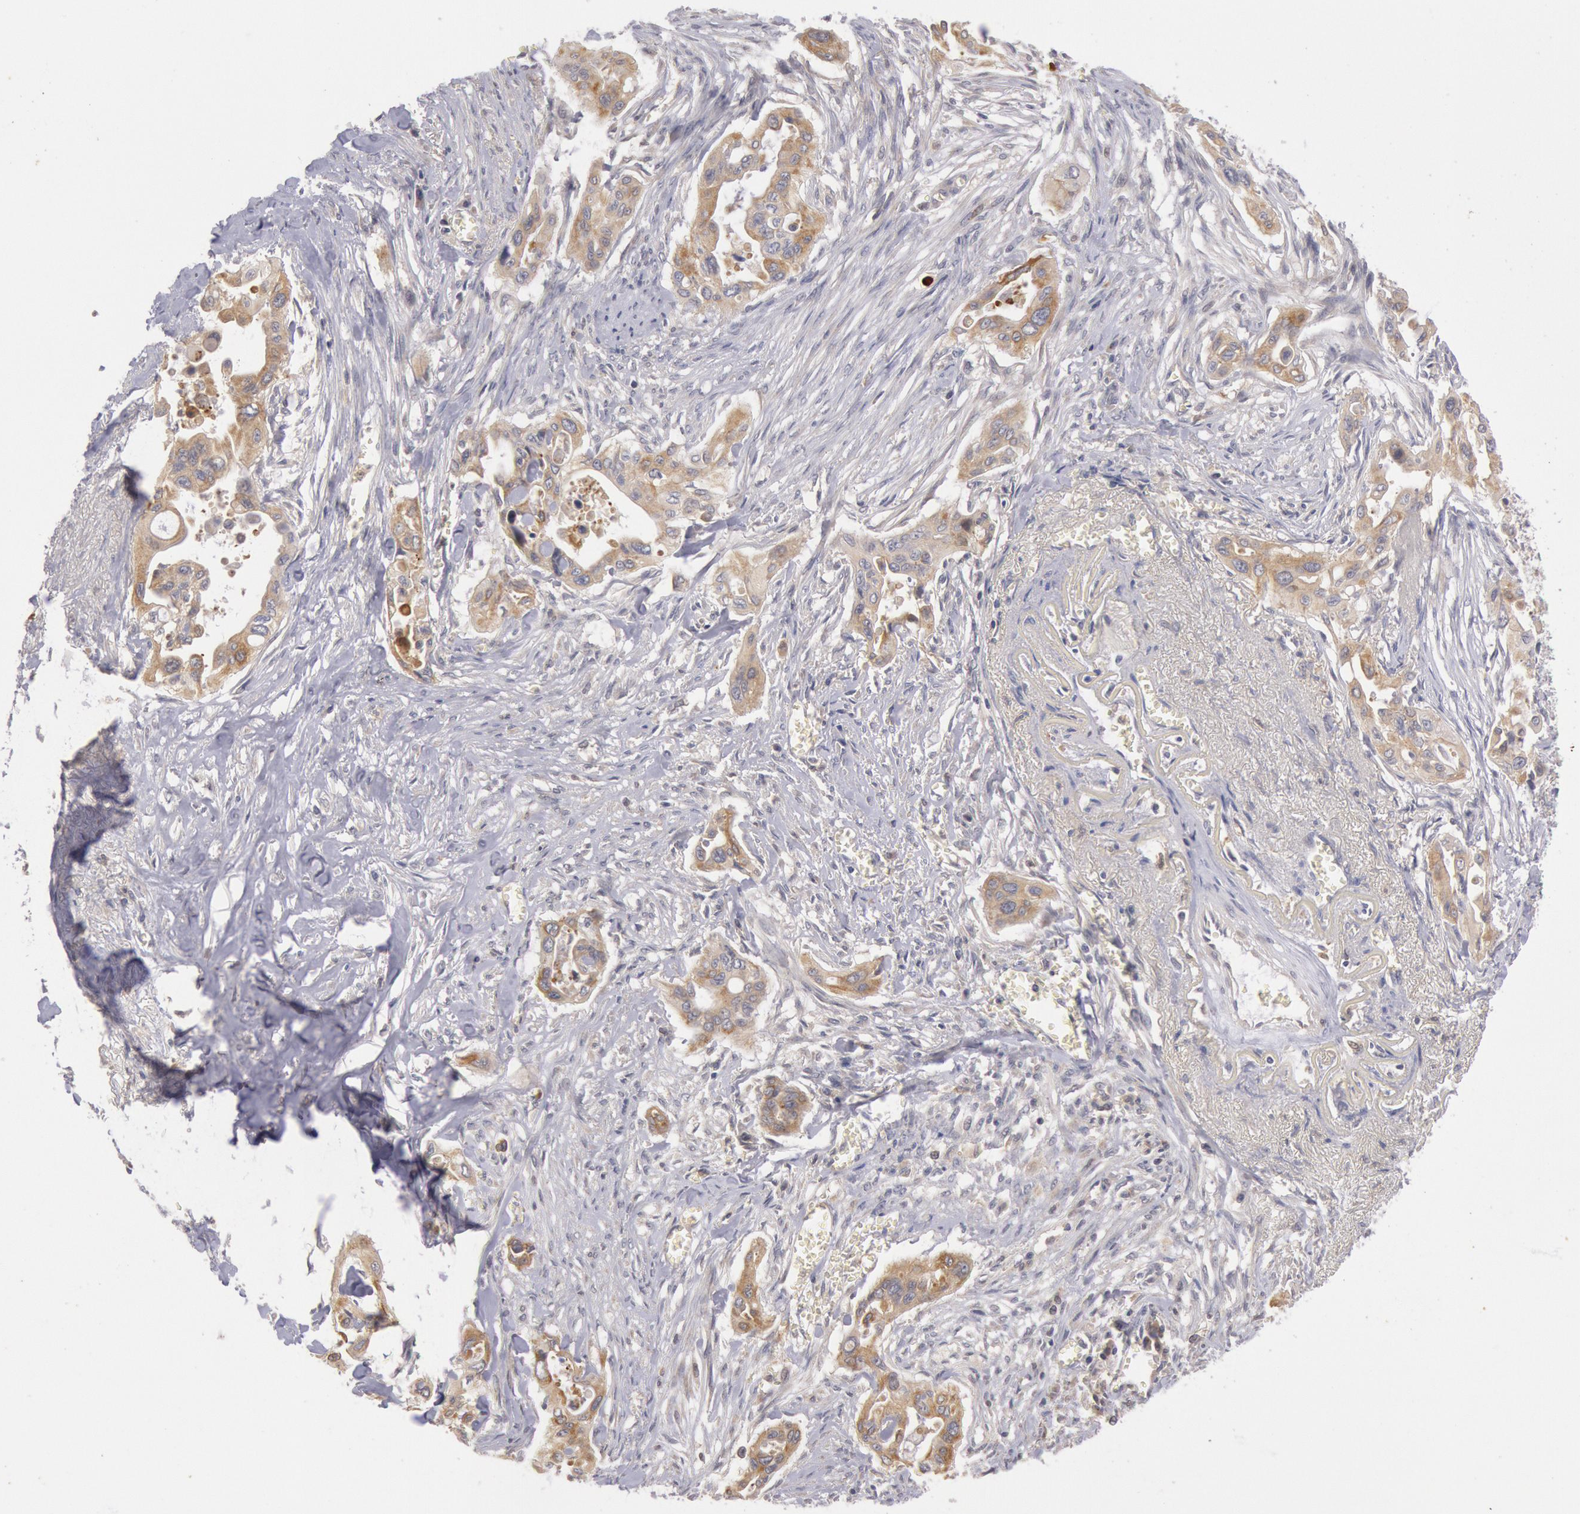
{"staining": {"intensity": "moderate", "quantity": ">75%", "location": "cytoplasmic/membranous"}, "tissue": "pancreatic cancer", "cell_type": "Tumor cells", "image_type": "cancer", "snomed": [{"axis": "morphology", "description": "Adenocarcinoma, NOS"}, {"axis": "topography", "description": "Pancreas"}], "caption": "Tumor cells demonstrate medium levels of moderate cytoplasmic/membranous positivity in about >75% of cells in human pancreatic cancer (adenocarcinoma).", "gene": "PLA2G6", "patient": {"sex": "male", "age": 77}}